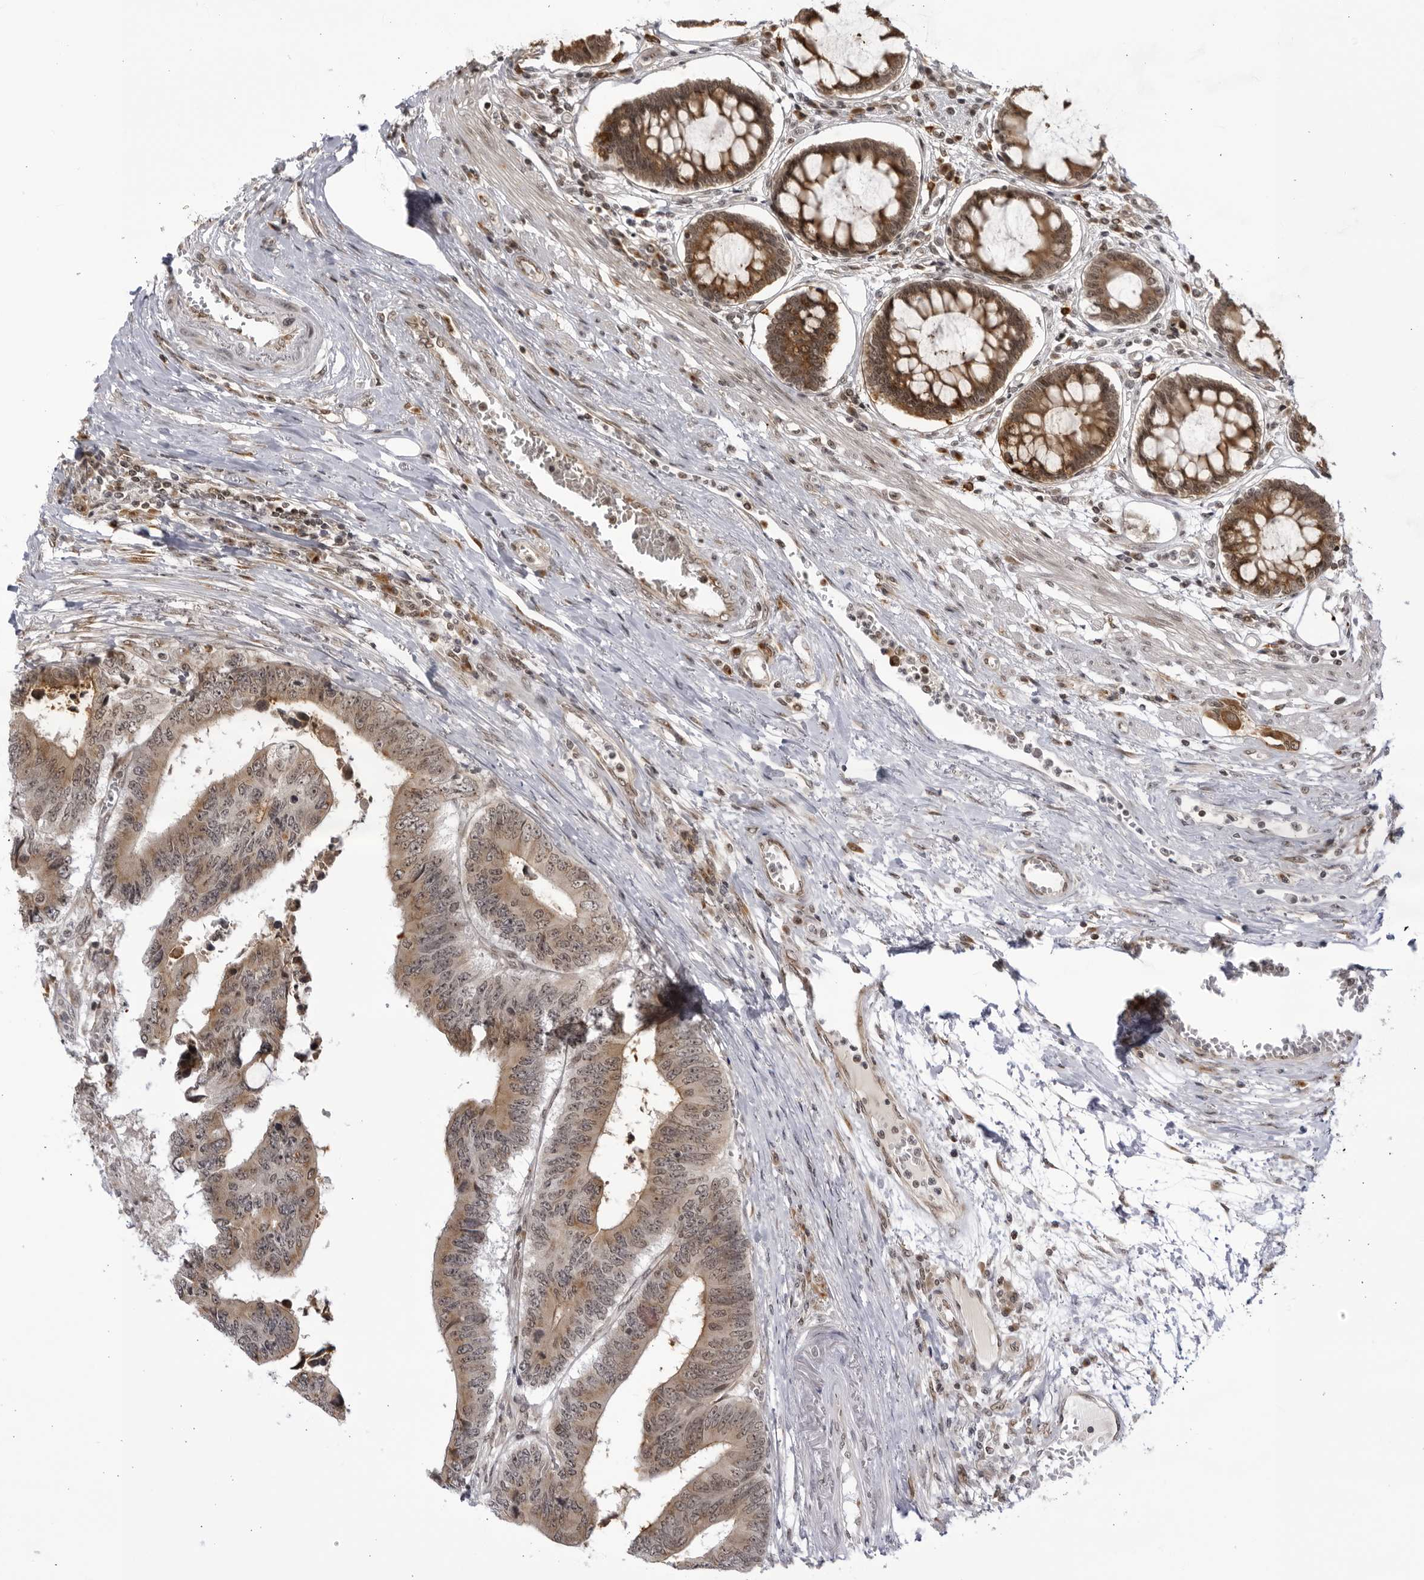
{"staining": {"intensity": "weak", "quantity": "25%-75%", "location": "cytoplasmic/membranous,nuclear"}, "tissue": "colorectal cancer", "cell_type": "Tumor cells", "image_type": "cancer", "snomed": [{"axis": "morphology", "description": "Adenocarcinoma, NOS"}, {"axis": "topography", "description": "Rectum"}], "caption": "Adenocarcinoma (colorectal) tissue exhibits weak cytoplasmic/membranous and nuclear expression in about 25%-75% of tumor cells, visualized by immunohistochemistry.", "gene": "RASGEF1C", "patient": {"sex": "male", "age": 84}}